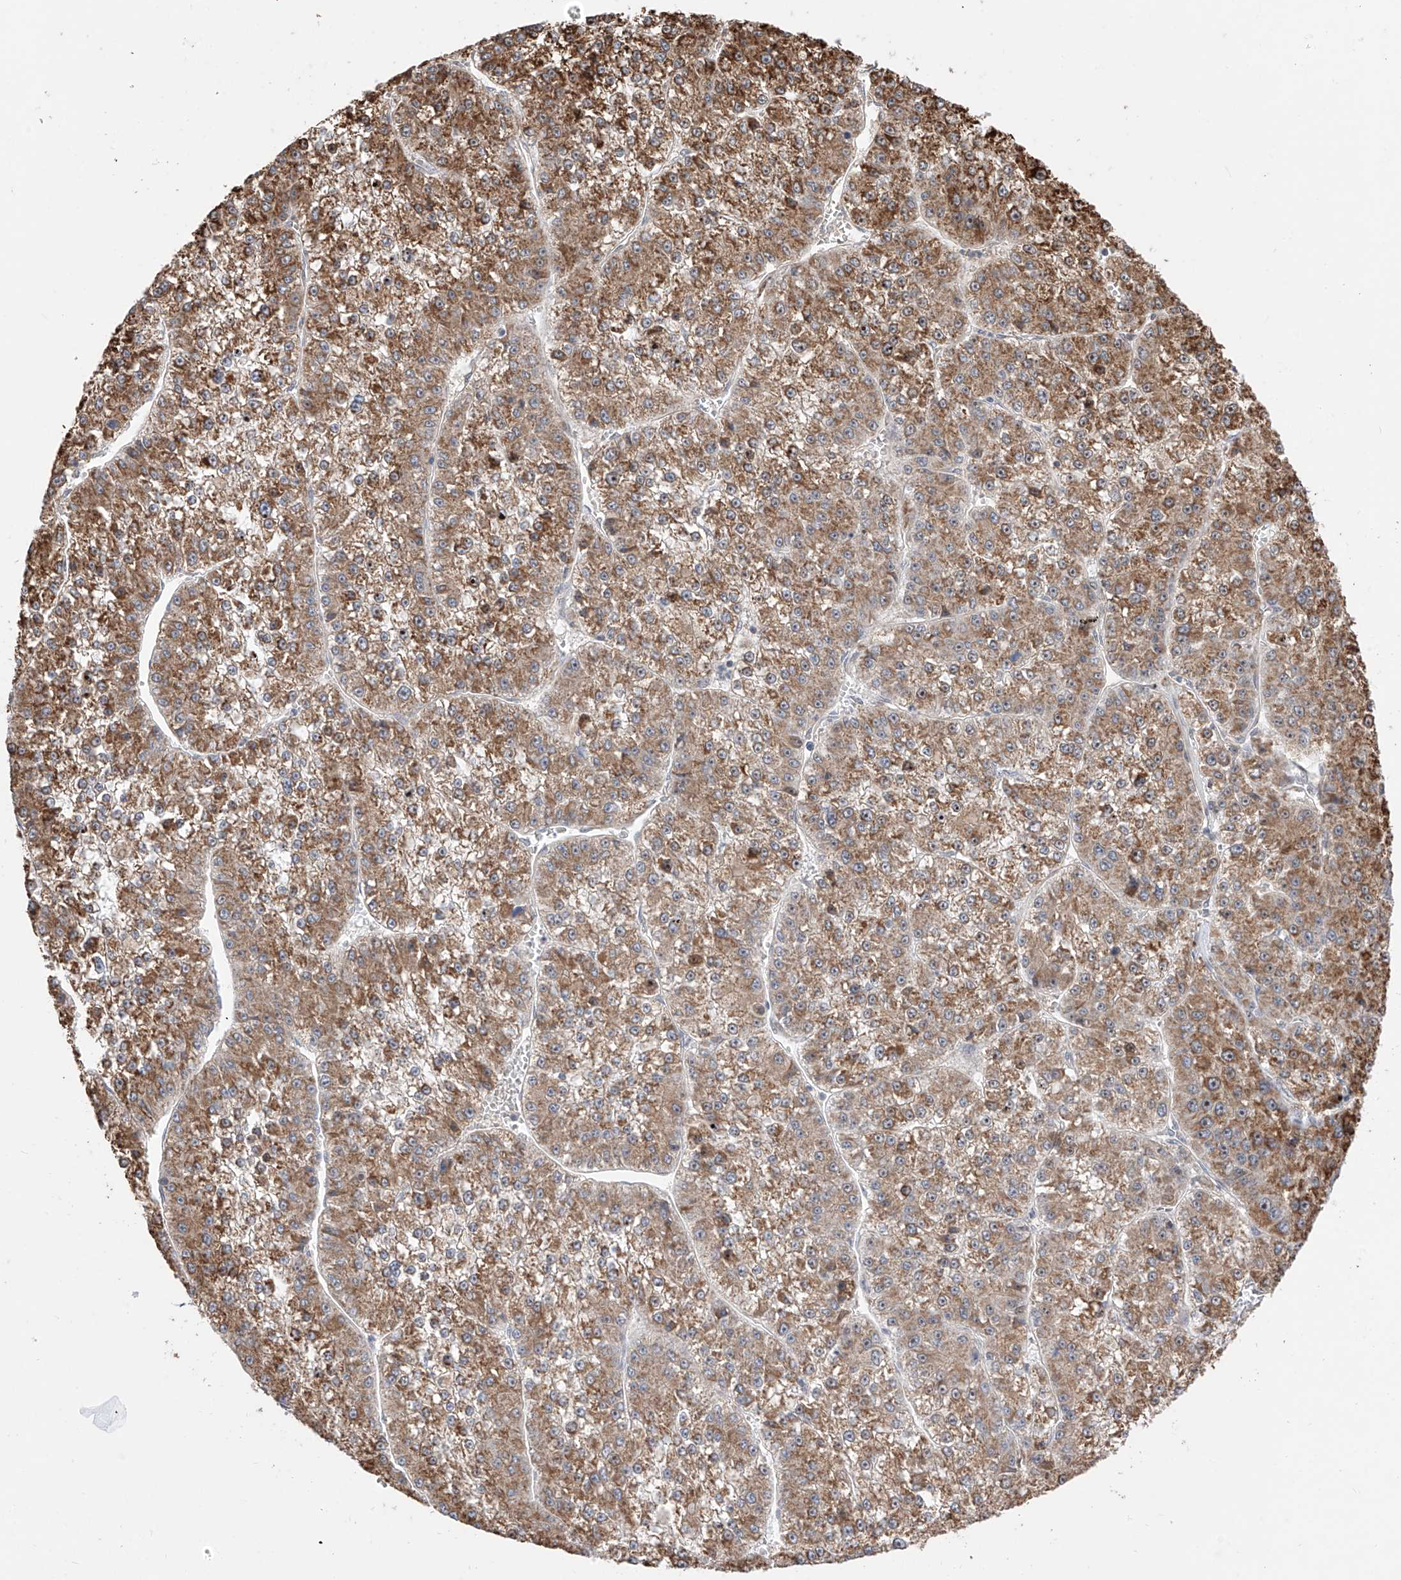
{"staining": {"intensity": "moderate", "quantity": ">75%", "location": "cytoplasmic/membranous"}, "tissue": "liver cancer", "cell_type": "Tumor cells", "image_type": "cancer", "snomed": [{"axis": "morphology", "description": "Carcinoma, Hepatocellular, NOS"}, {"axis": "topography", "description": "Liver"}], "caption": "Immunohistochemistry of hepatocellular carcinoma (liver) demonstrates medium levels of moderate cytoplasmic/membranous expression in approximately >75% of tumor cells.", "gene": "LATS1", "patient": {"sex": "female", "age": 73}}